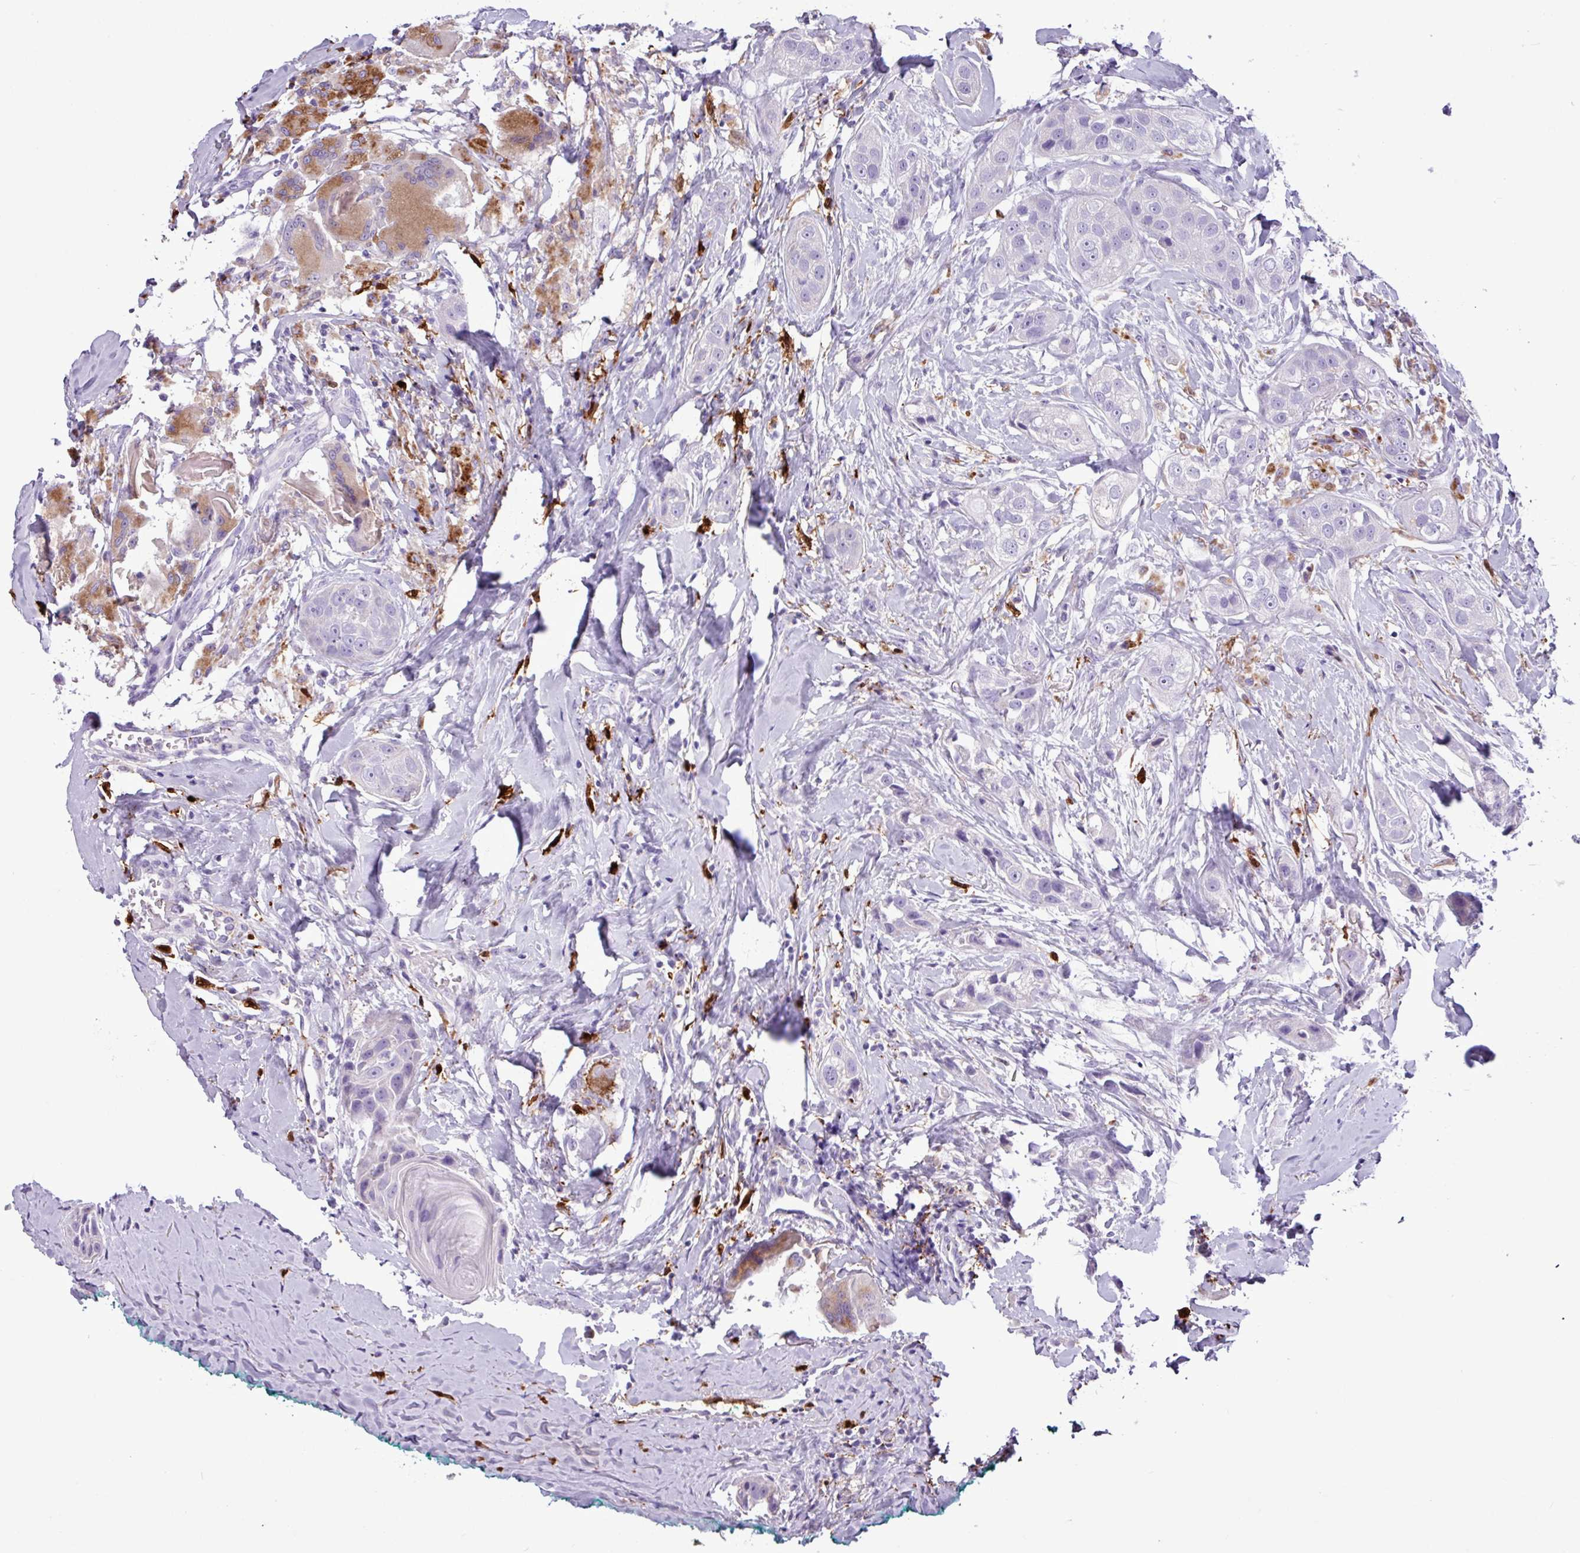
{"staining": {"intensity": "negative", "quantity": "none", "location": "none"}, "tissue": "head and neck cancer", "cell_type": "Tumor cells", "image_type": "cancer", "snomed": [{"axis": "morphology", "description": "Normal tissue, NOS"}, {"axis": "morphology", "description": "Squamous cell carcinoma, NOS"}, {"axis": "topography", "description": "Skeletal muscle"}, {"axis": "topography", "description": "Head-Neck"}], "caption": "IHC photomicrograph of neoplastic tissue: human head and neck cancer (squamous cell carcinoma) stained with DAB (3,3'-diaminobenzidine) demonstrates no significant protein expression in tumor cells.", "gene": "TMEM200C", "patient": {"sex": "male", "age": 51}}